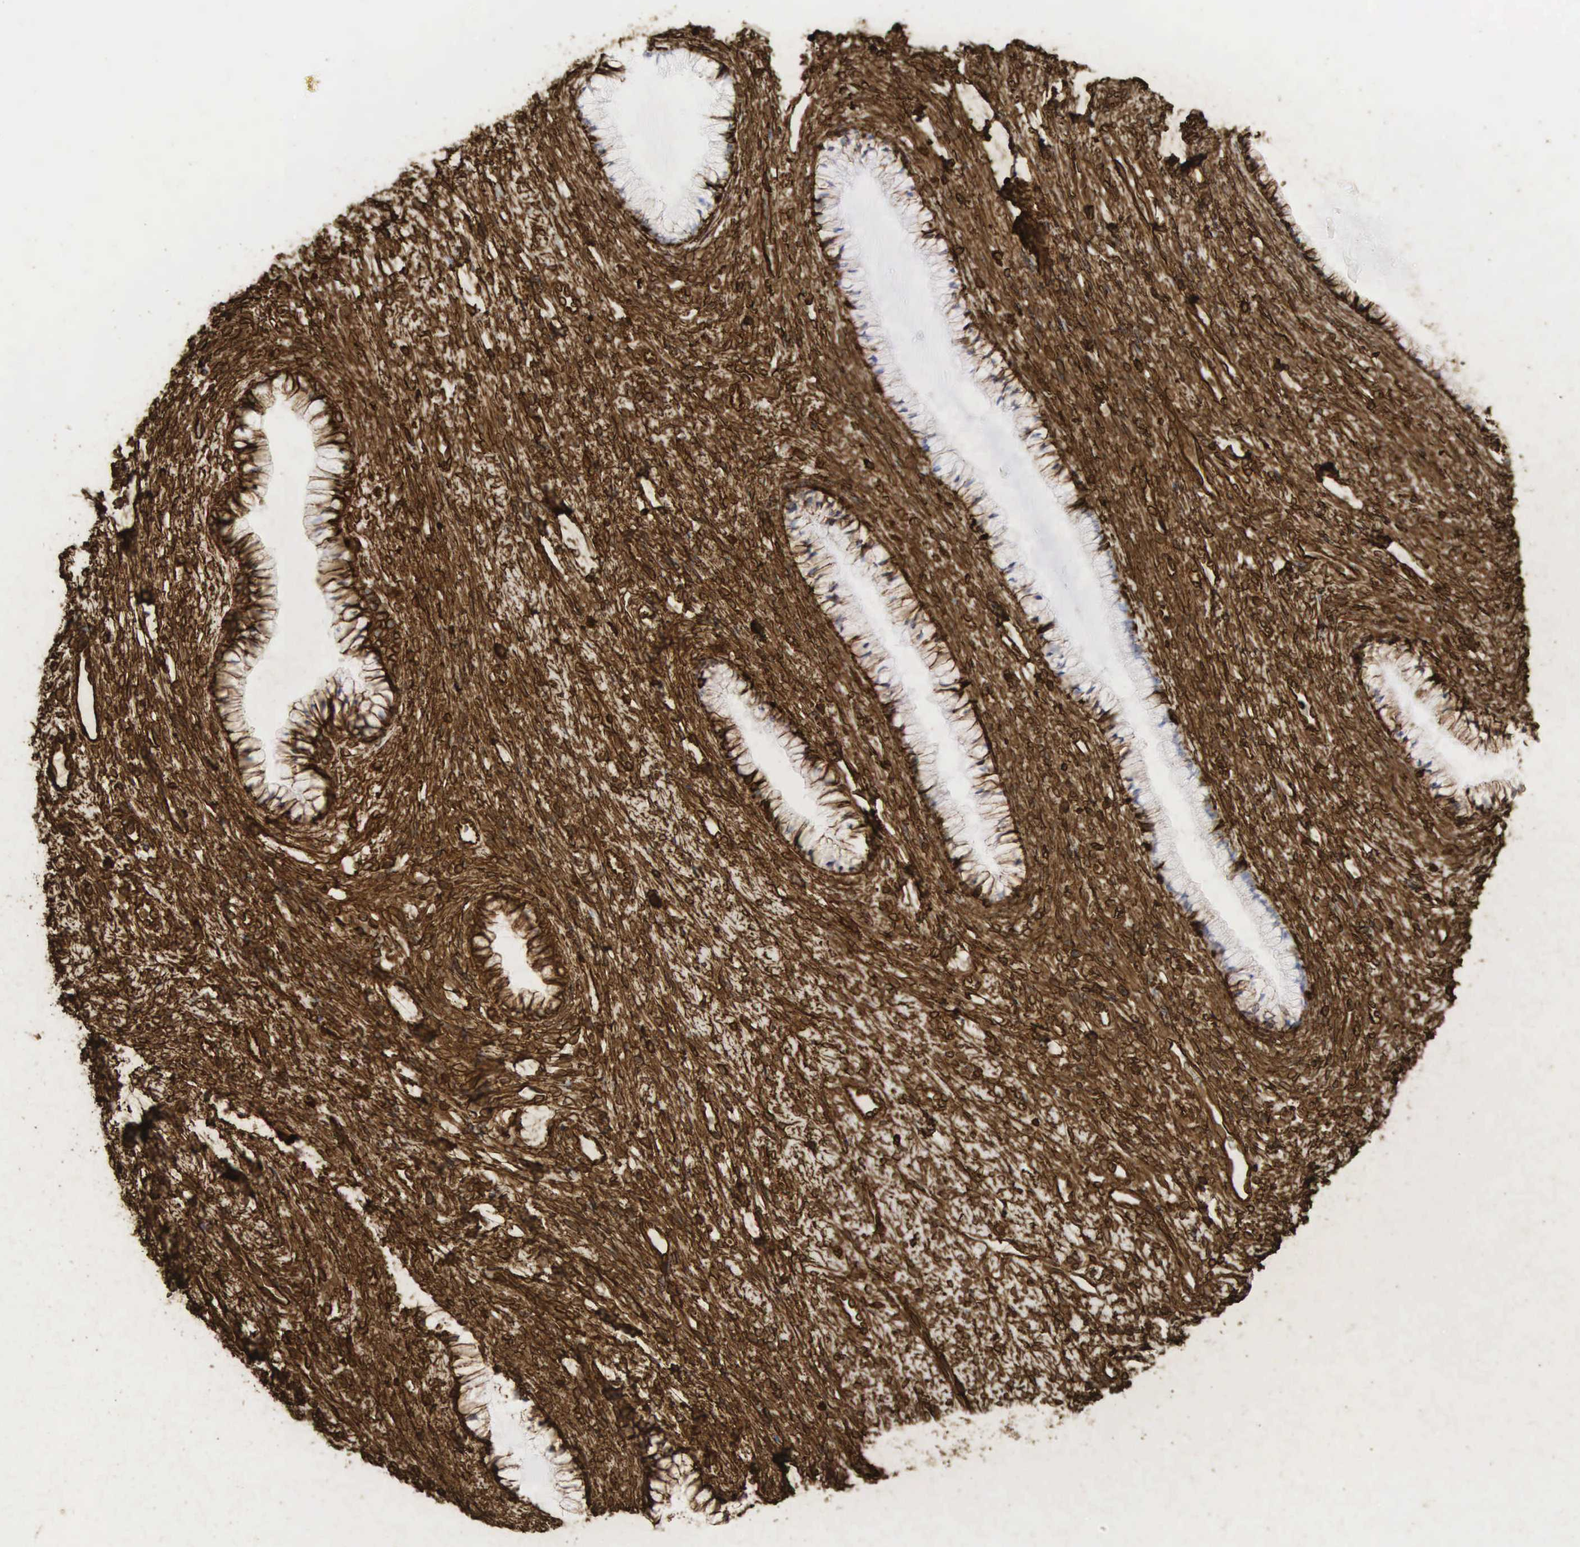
{"staining": {"intensity": "weak", "quantity": ">75%", "location": "cytoplasmic/membranous"}, "tissue": "cervix", "cell_type": "Glandular cells", "image_type": "normal", "snomed": [{"axis": "morphology", "description": "Normal tissue, NOS"}, {"axis": "topography", "description": "Cervix"}], "caption": "This is a photomicrograph of immunohistochemistry (IHC) staining of benign cervix, which shows weak expression in the cytoplasmic/membranous of glandular cells.", "gene": "VIM", "patient": {"sex": "female", "age": 82}}